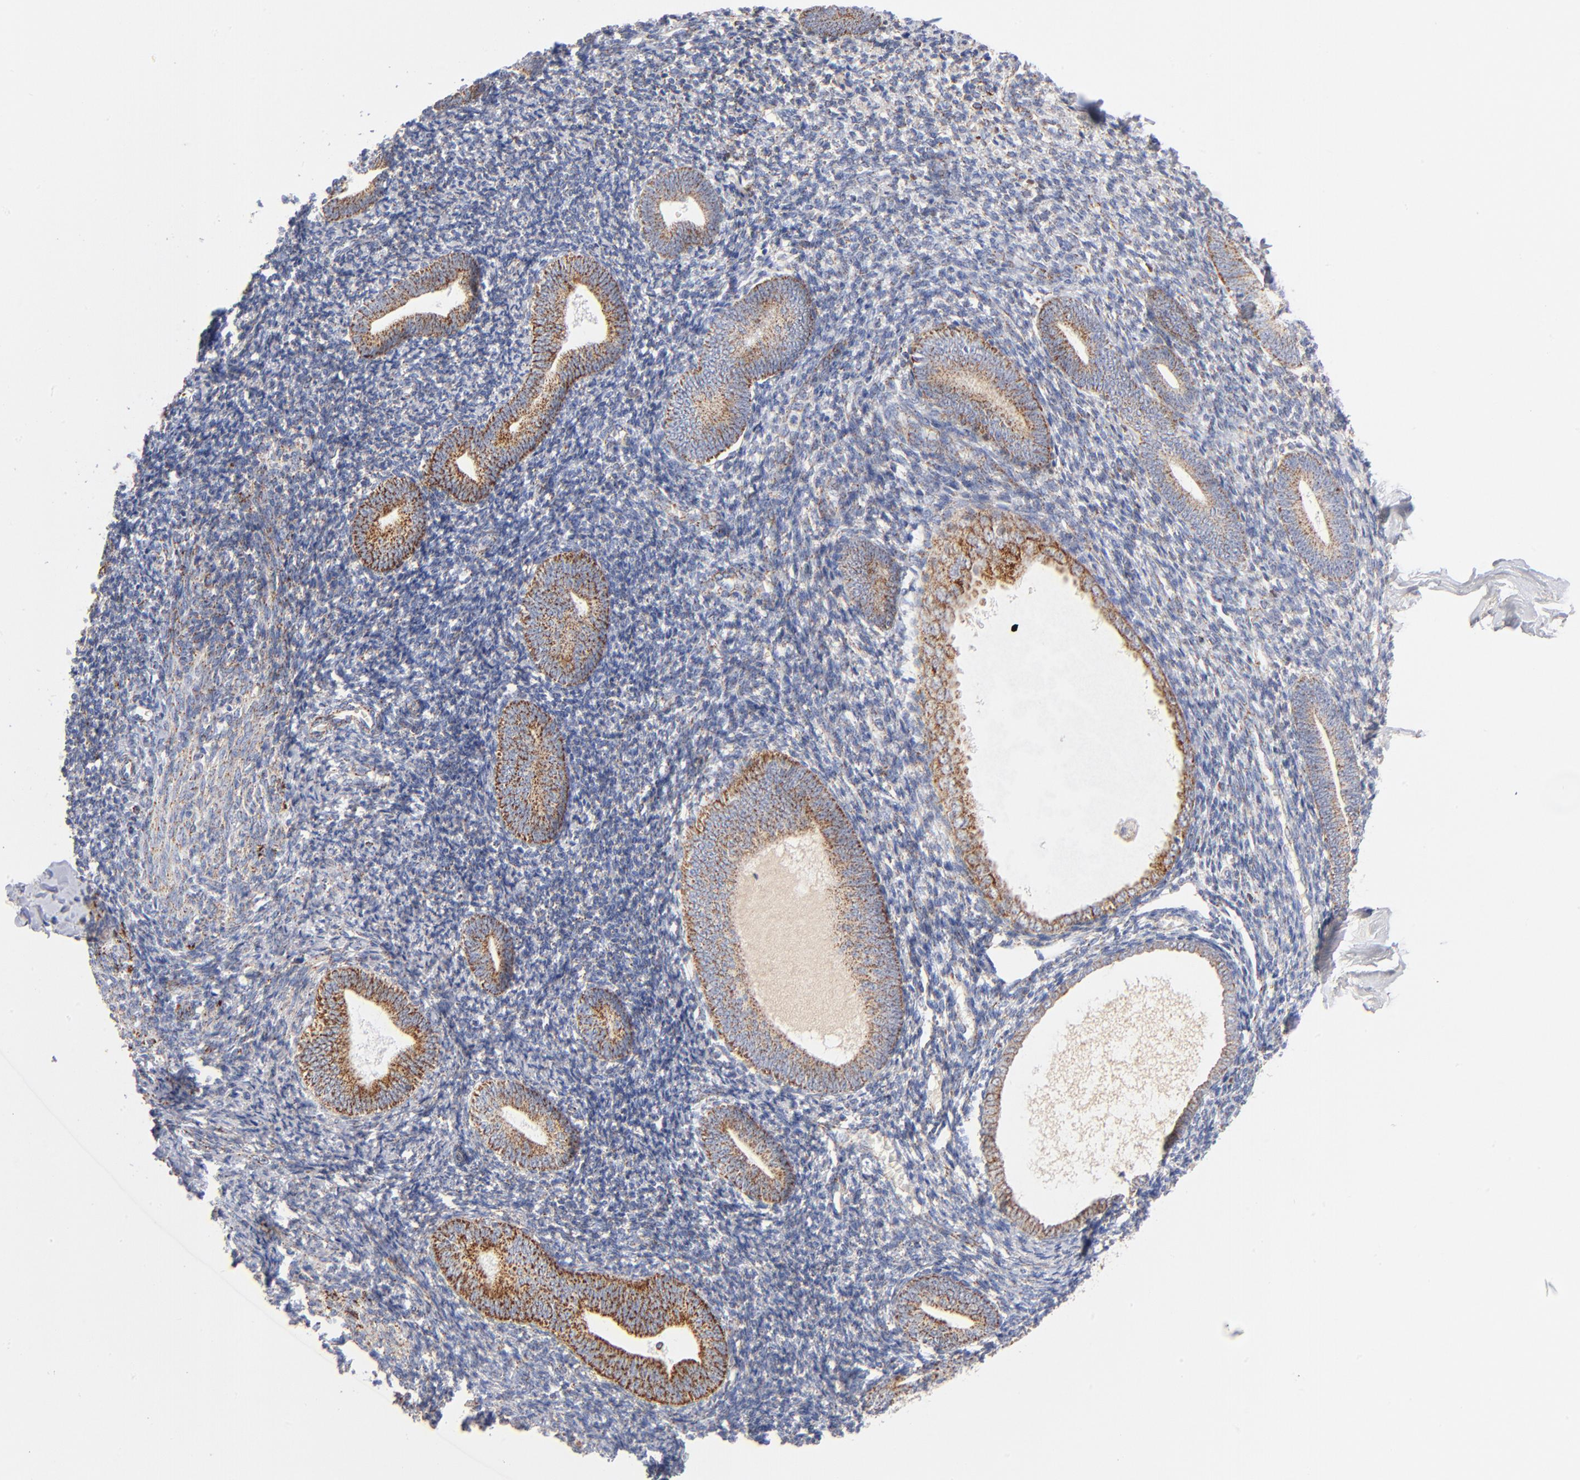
{"staining": {"intensity": "weak", "quantity": "25%-75%", "location": "cytoplasmic/membranous"}, "tissue": "endometrium", "cell_type": "Cells in endometrial stroma", "image_type": "normal", "snomed": [{"axis": "morphology", "description": "Normal tissue, NOS"}, {"axis": "topography", "description": "Endometrium"}], "caption": "Protein staining by immunohistochemistry (IHC) reveals weak cytoplasmic/membranous staining in about 25%-75% of cells in endometrial stroma in benign endometrium. The protein is shown in brown color, while the nuclei are stained blue.", "gene": "DLAT", "patient": {"sex": "female", "age": 57}}